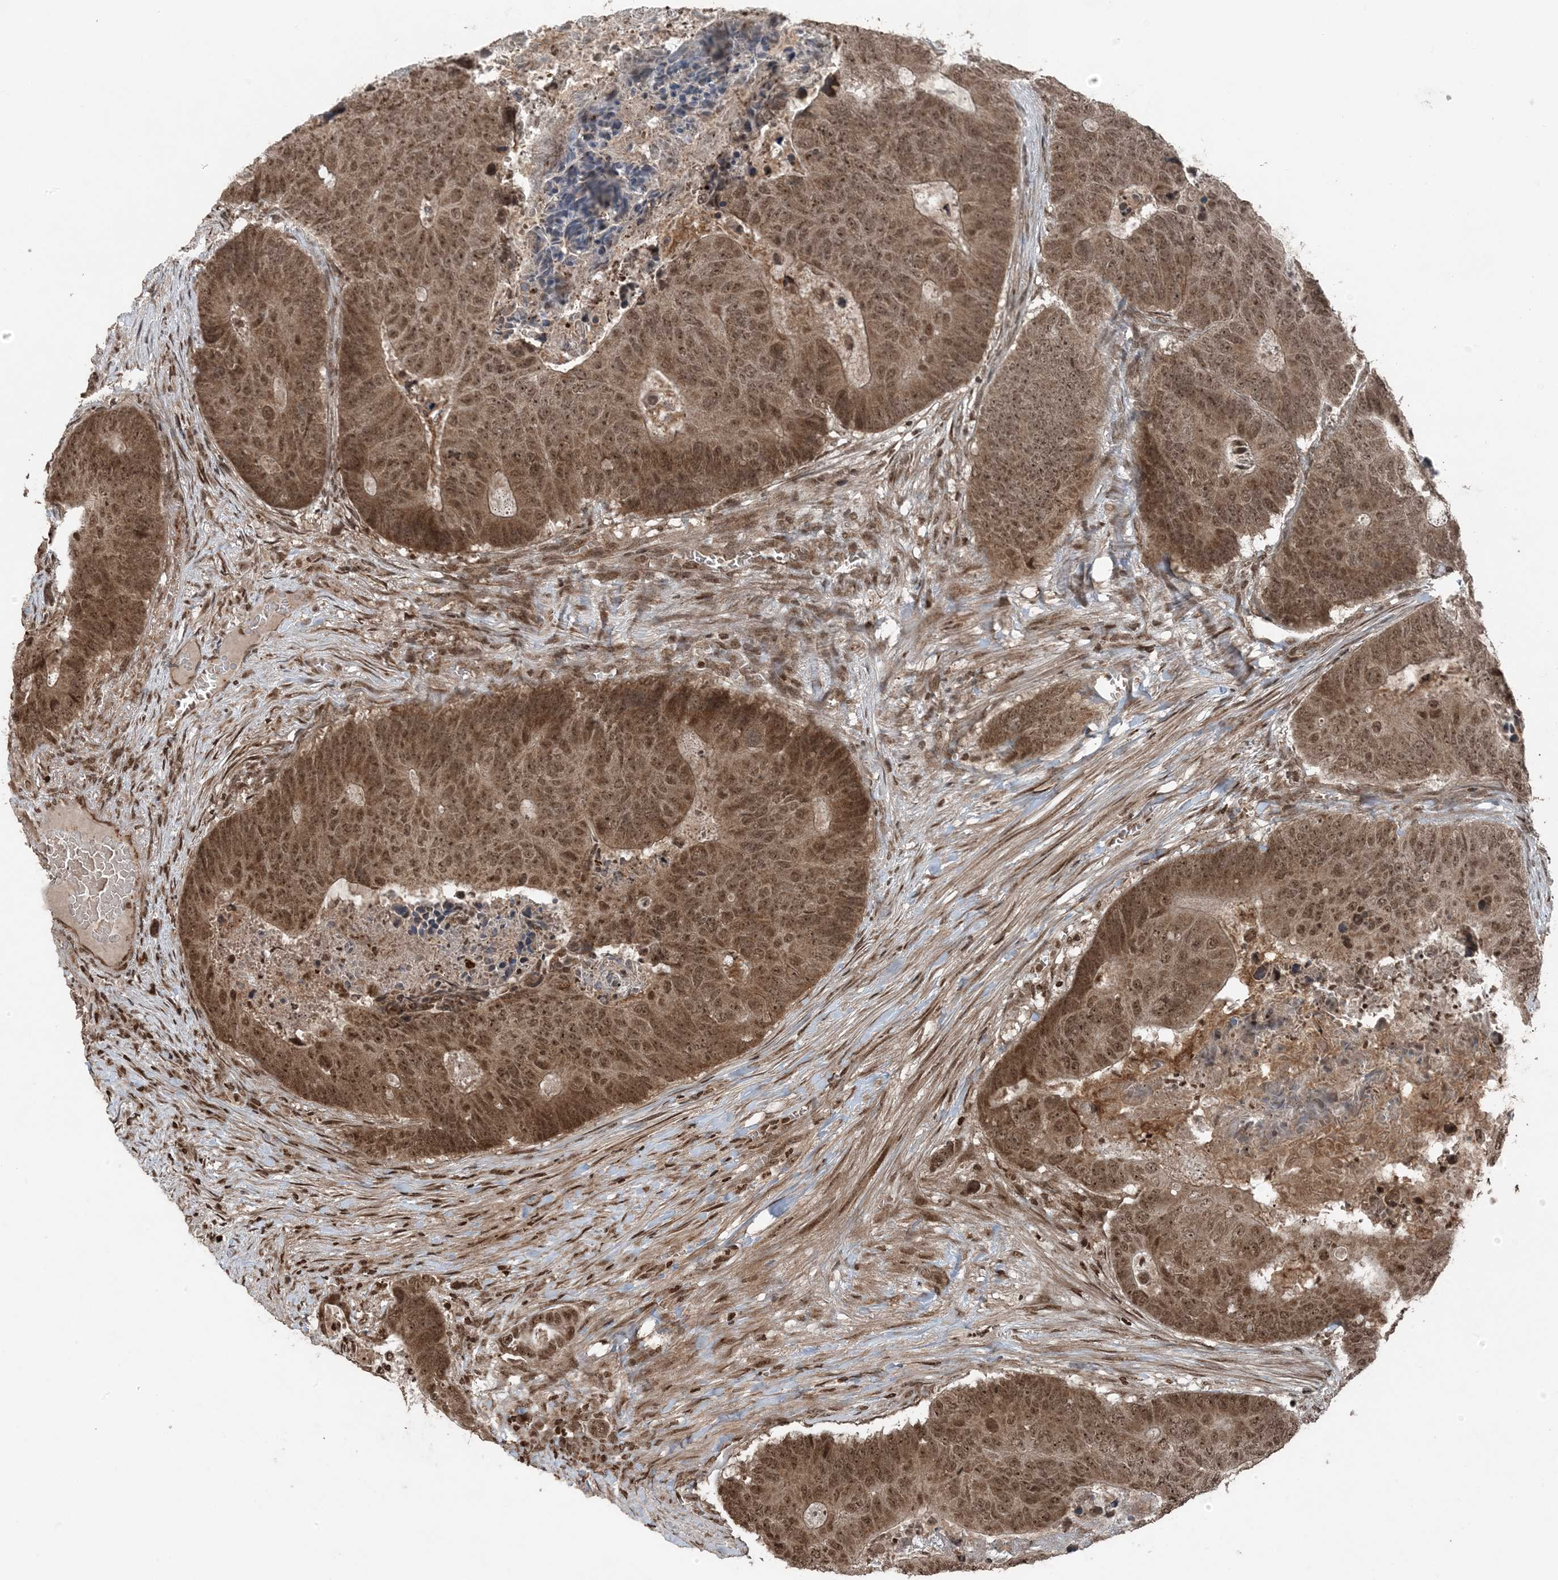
{"staining": {"intensity": "moderate", "quantity": ">75%", "location": "nuclear"}, "tissue": "colorectal cancer", "cell_type": "Tumor cells", "image_type": "cancer", "snomed": [{"axis": "morphology", "description": "Adenocarcinoma, NOS"}, {"axis": "topography", "description": "Colon"}], "caption": "The immunohistochemical stain shows moderate nuclear staining in tumor cells of adenocarcinoma (colorectal) tissue. (brown staining indicates protein expression, while blue staining denotes nuclei).", "gene": "ZFAND2B", "patient": {"sex": "male", "age": 87}}